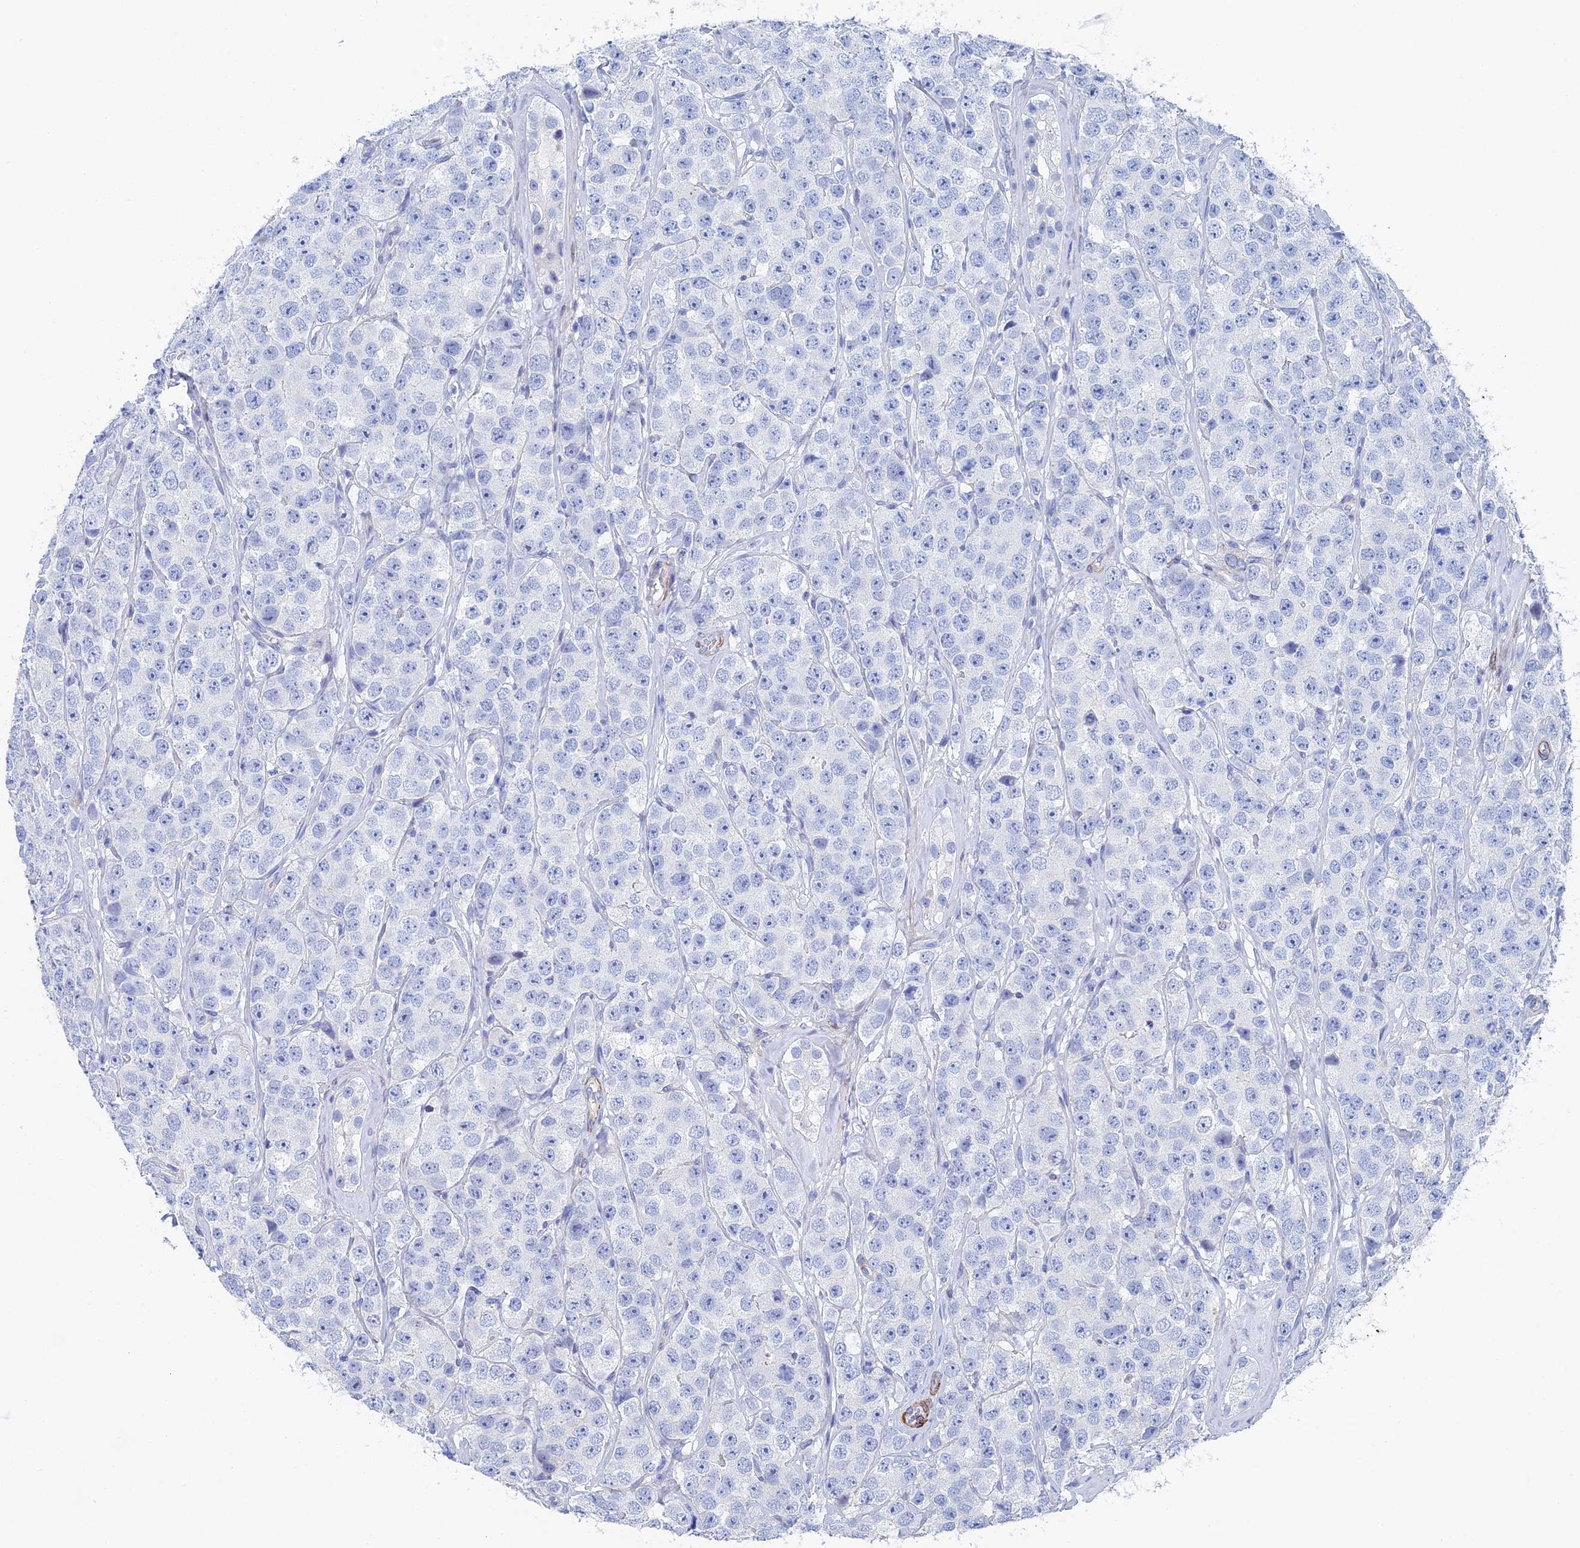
{"staining": {"intensity": "negative", "quantity": "none", "location": "none"}, "tissue": "testis cancer", "cell_type": "Tumor cells", "image_type": "cancer", "snomed": [{"axis": "morphology", "description": "Seminoma, NOS"}, {"axis": "topography", "description": "Testis"}], "caption": "Tumor cells are negative for brown protein staining in seminoma (testis).", "gene": "KCNK18", "patient": {"sex": "male", "age": 28}}